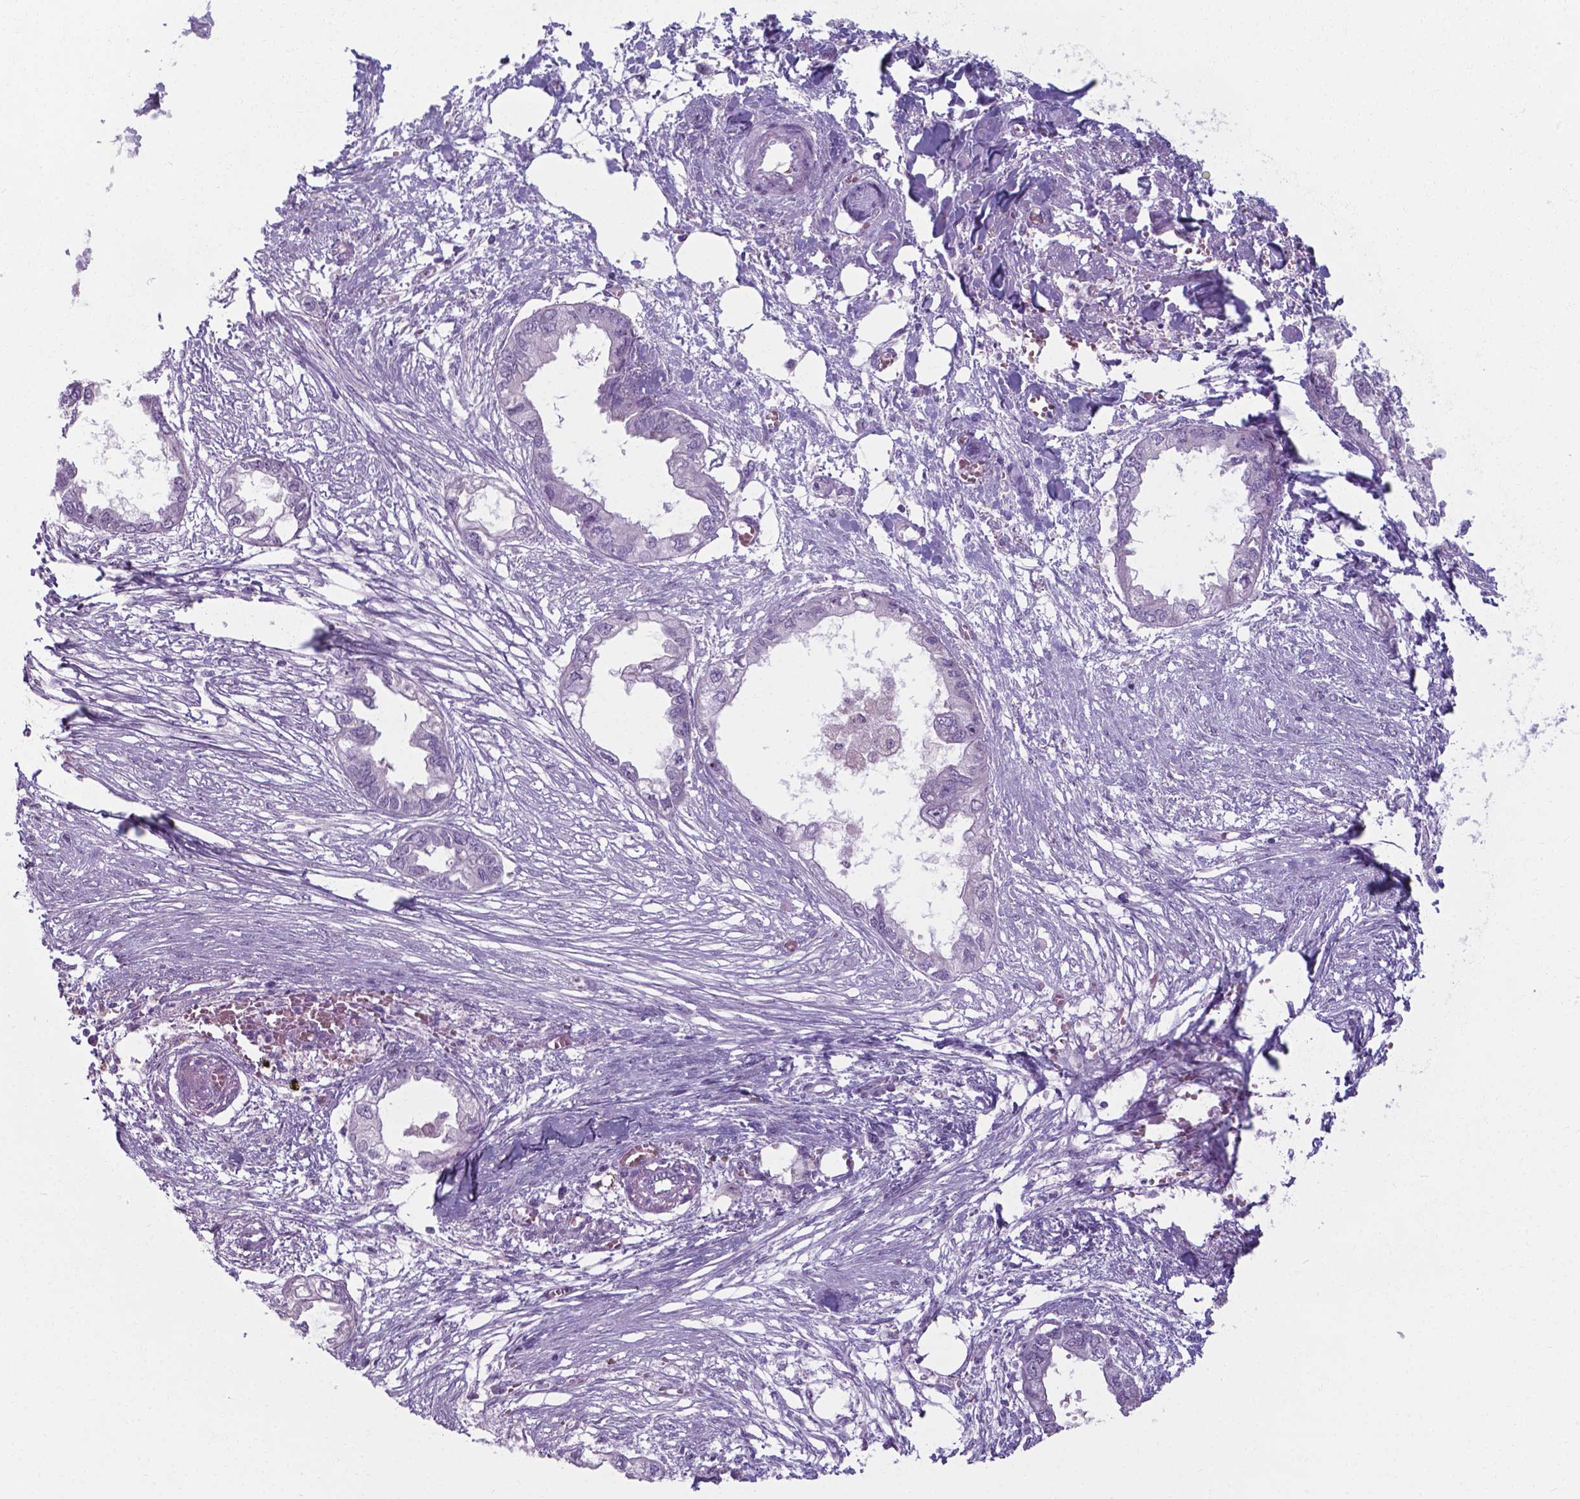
{"staining": {"intensity": "negative", "quantity": "none", "location": "none"}, "tissue": "endometrial cancer", "cell_type": "Tumor cells", "image_type": "cancer", "snomed": [{"axis": "morphology", "description": "Adenocarcinoma, NOS"}, {"axis": "morphology", "description": "Adenocarcinoma, metastatic, NOS"}, {"axis": "topography", "description": "Adipose tissue"}, {"axis": "topography", "description": "Endometrium"}], "caption": "There is no significant positivity in tumor cells of endometrial cancer (metastatic adenocarcinoma).", "gene": "AP5B1", "patient": {"sex": "female", "age": 67}}